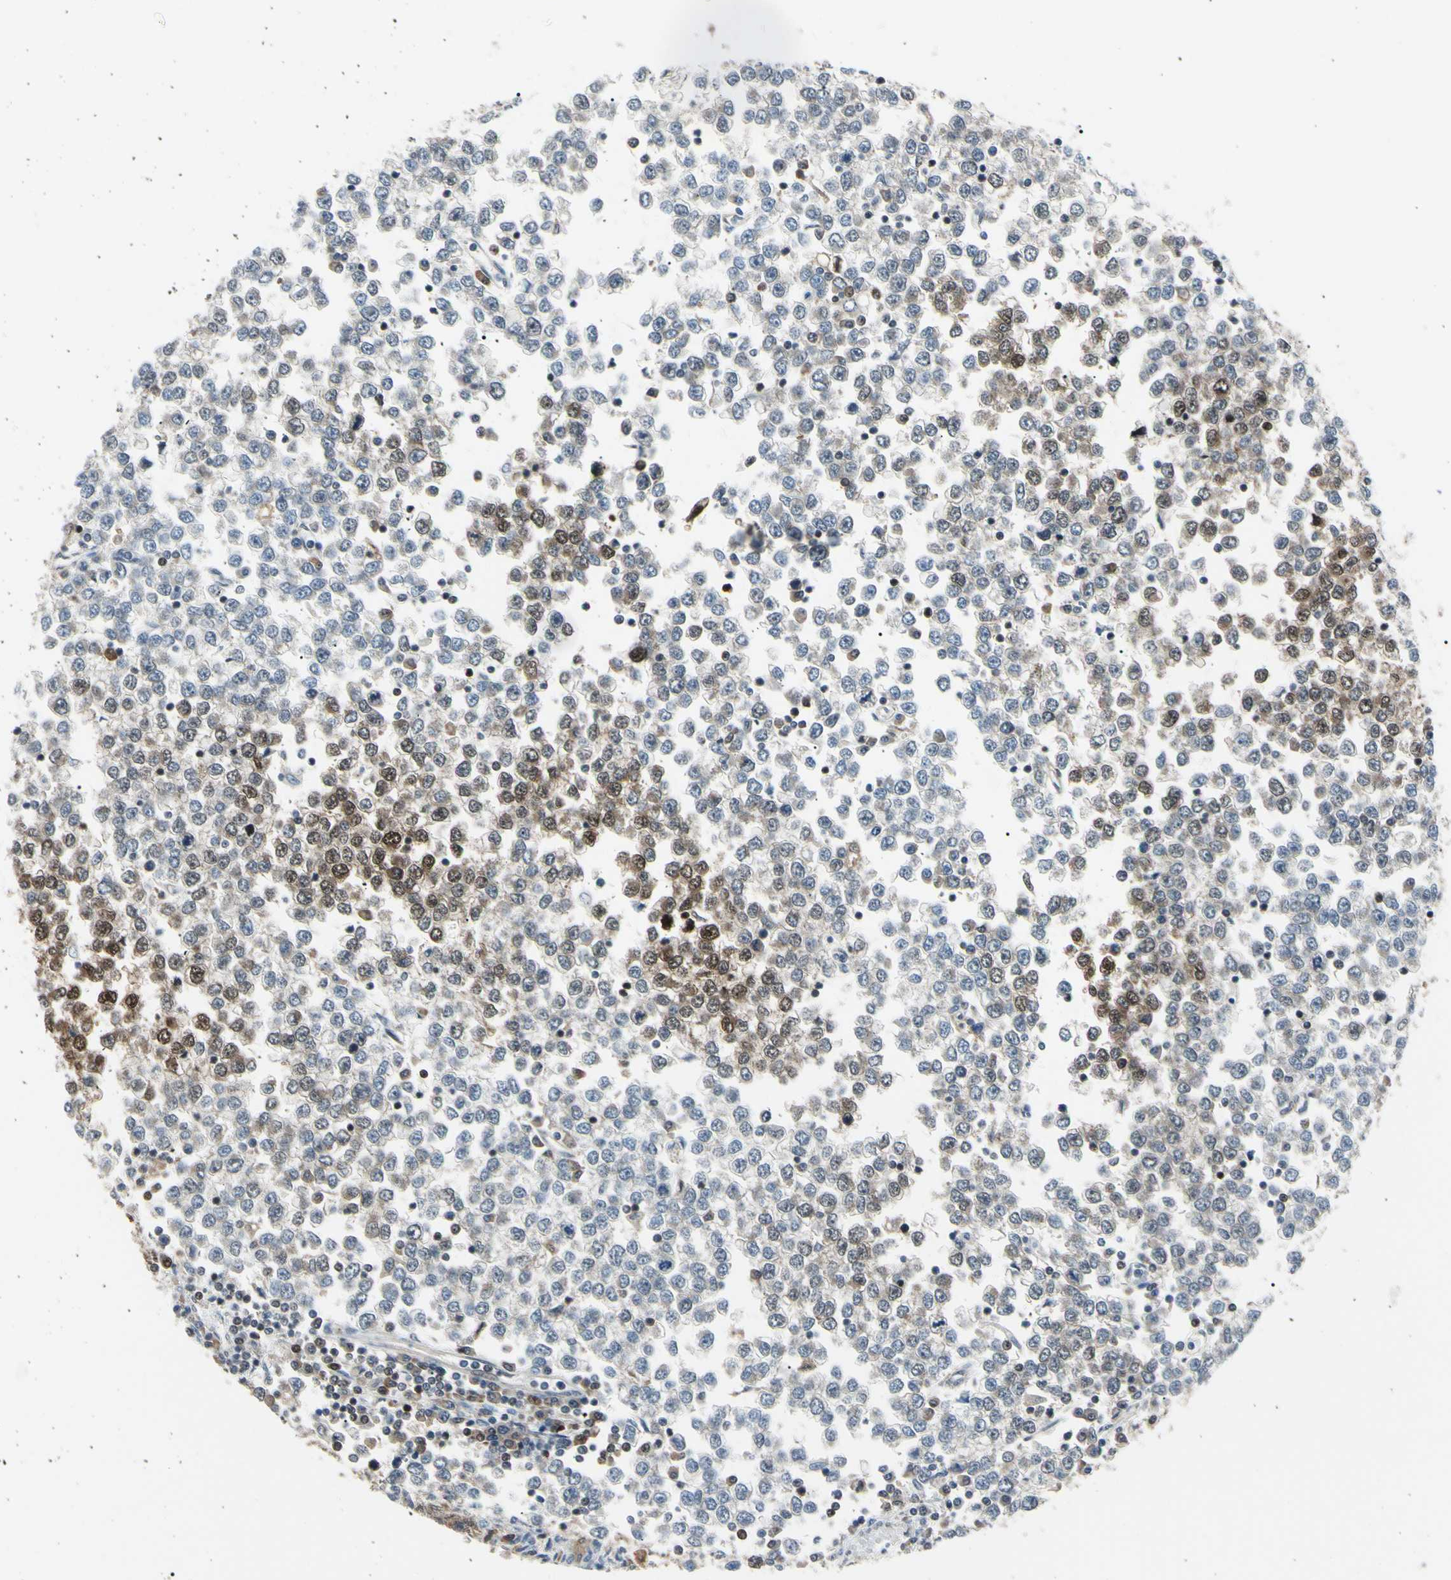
{"staining": {"intensity": "strong", "quantity": "25%-75%", "location": "cytoplasmic/membranous,nuclear"}, "tissue": "testis cancer", "cell_type": "Tumor cells", "image_type": "cancer", "snomed": [{"axis": "morphology", "description": "Seminoma, NOS"}, {"axis": "topography", "description": "Testis"}], "caption": "Testis cancer (seminoma) tissue demonstrates strong cytoplasmic/membranous and nuclear expression in approximately 25%-75% of tumor cells The protein is stained brown, and the nuclei are stained in blue (DAB IHC with brightfield microscopy, high magnification).", "gene": "PGK1", "patient": {"sex": "male", "age": 65}}